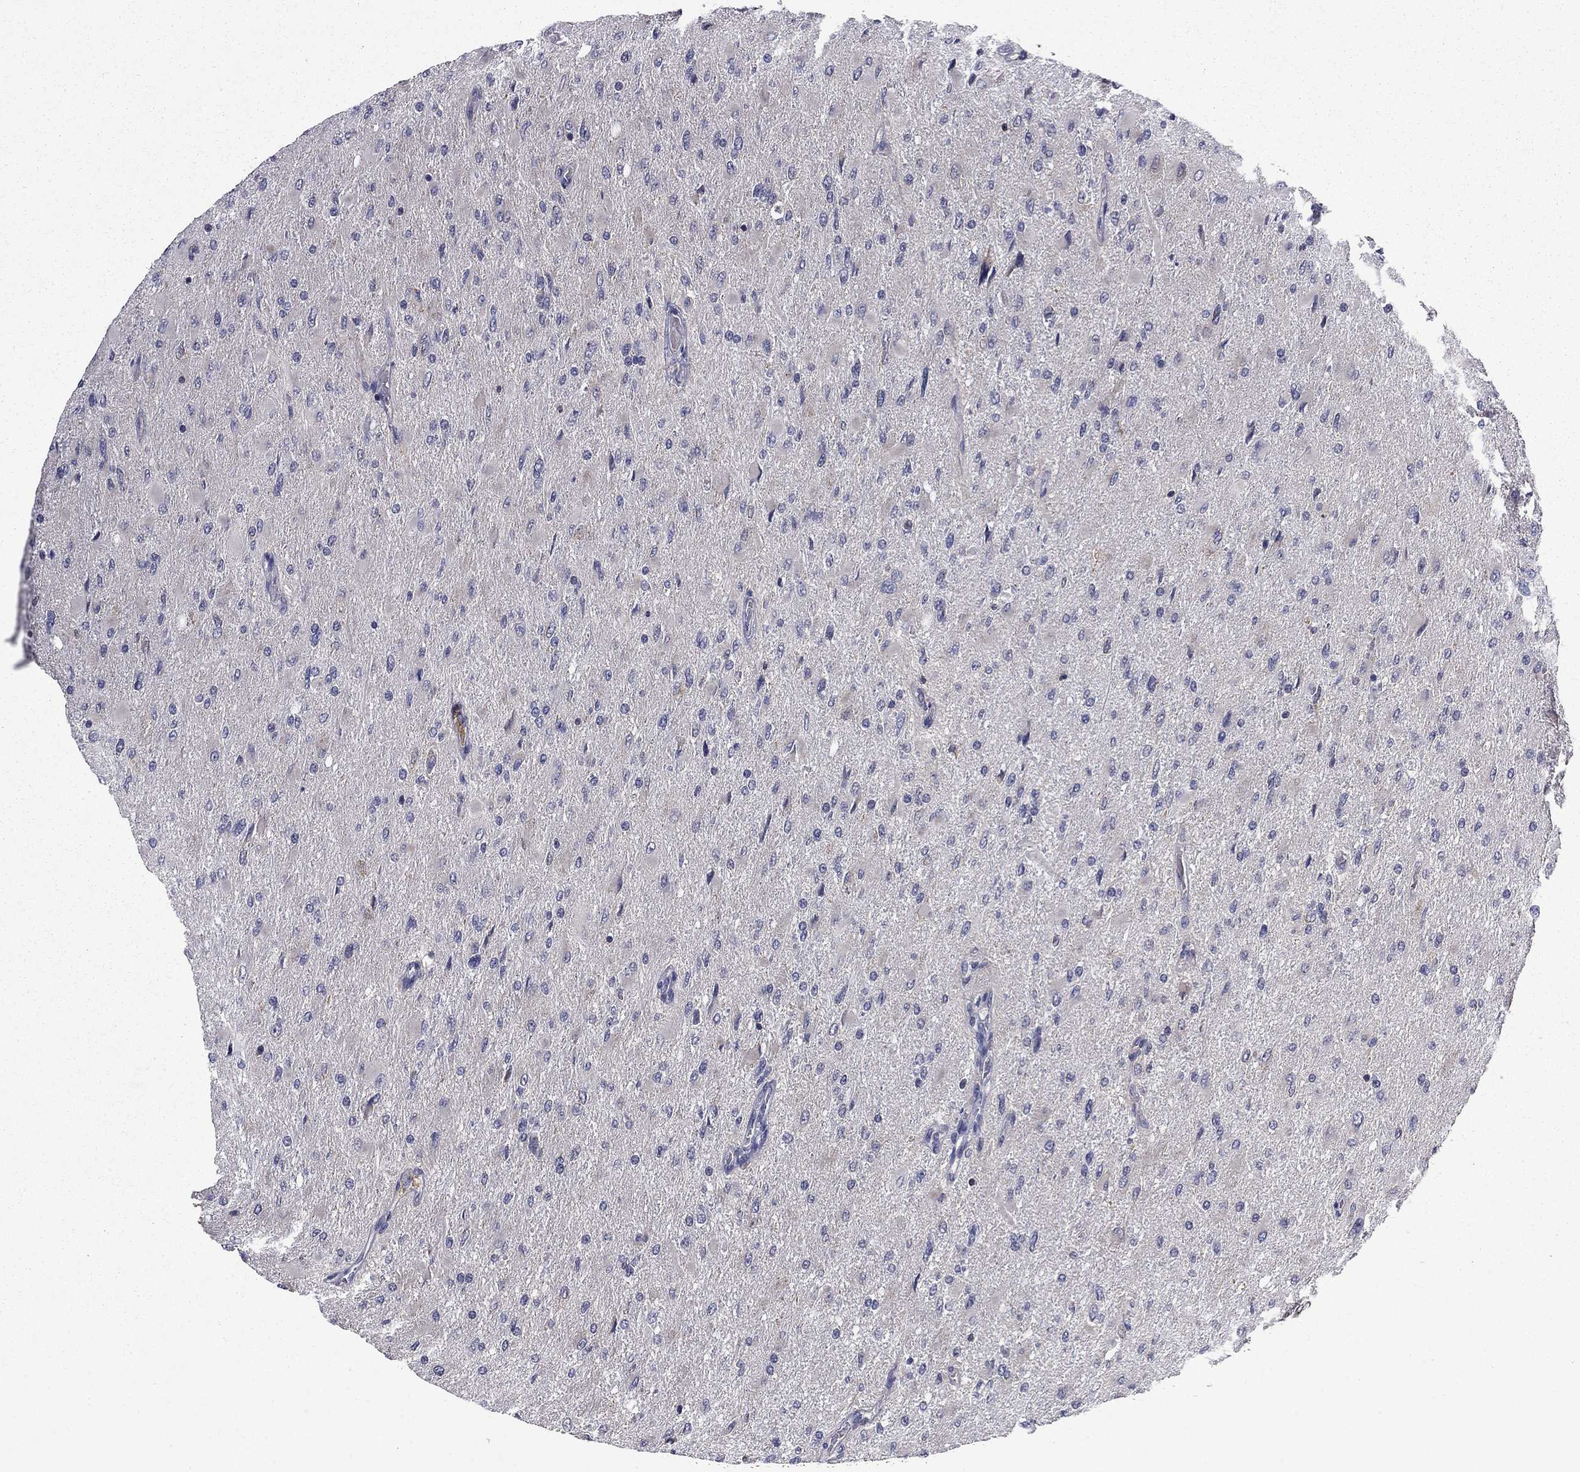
{"staining": {"intensity": "negative", "quantity": "none", "location": "none"}, "tissue": "glioma", "cell_type": "Tumor cells", "image_type": "cancer", "snomed": [{"axis": "morphology", "description": "Glioma, malignant, High grade"}, {"axis": "topography", "description": "Cerebral cortex"}], "caption": "DAB (3,3'-diaminobenzidine) immunohistochemical staining of human malignant glioma (high-grade) shows no significant positivity in tumor cells.", "gene": "CEACAM7", "patient": {"sex": "female", "age": 36}}